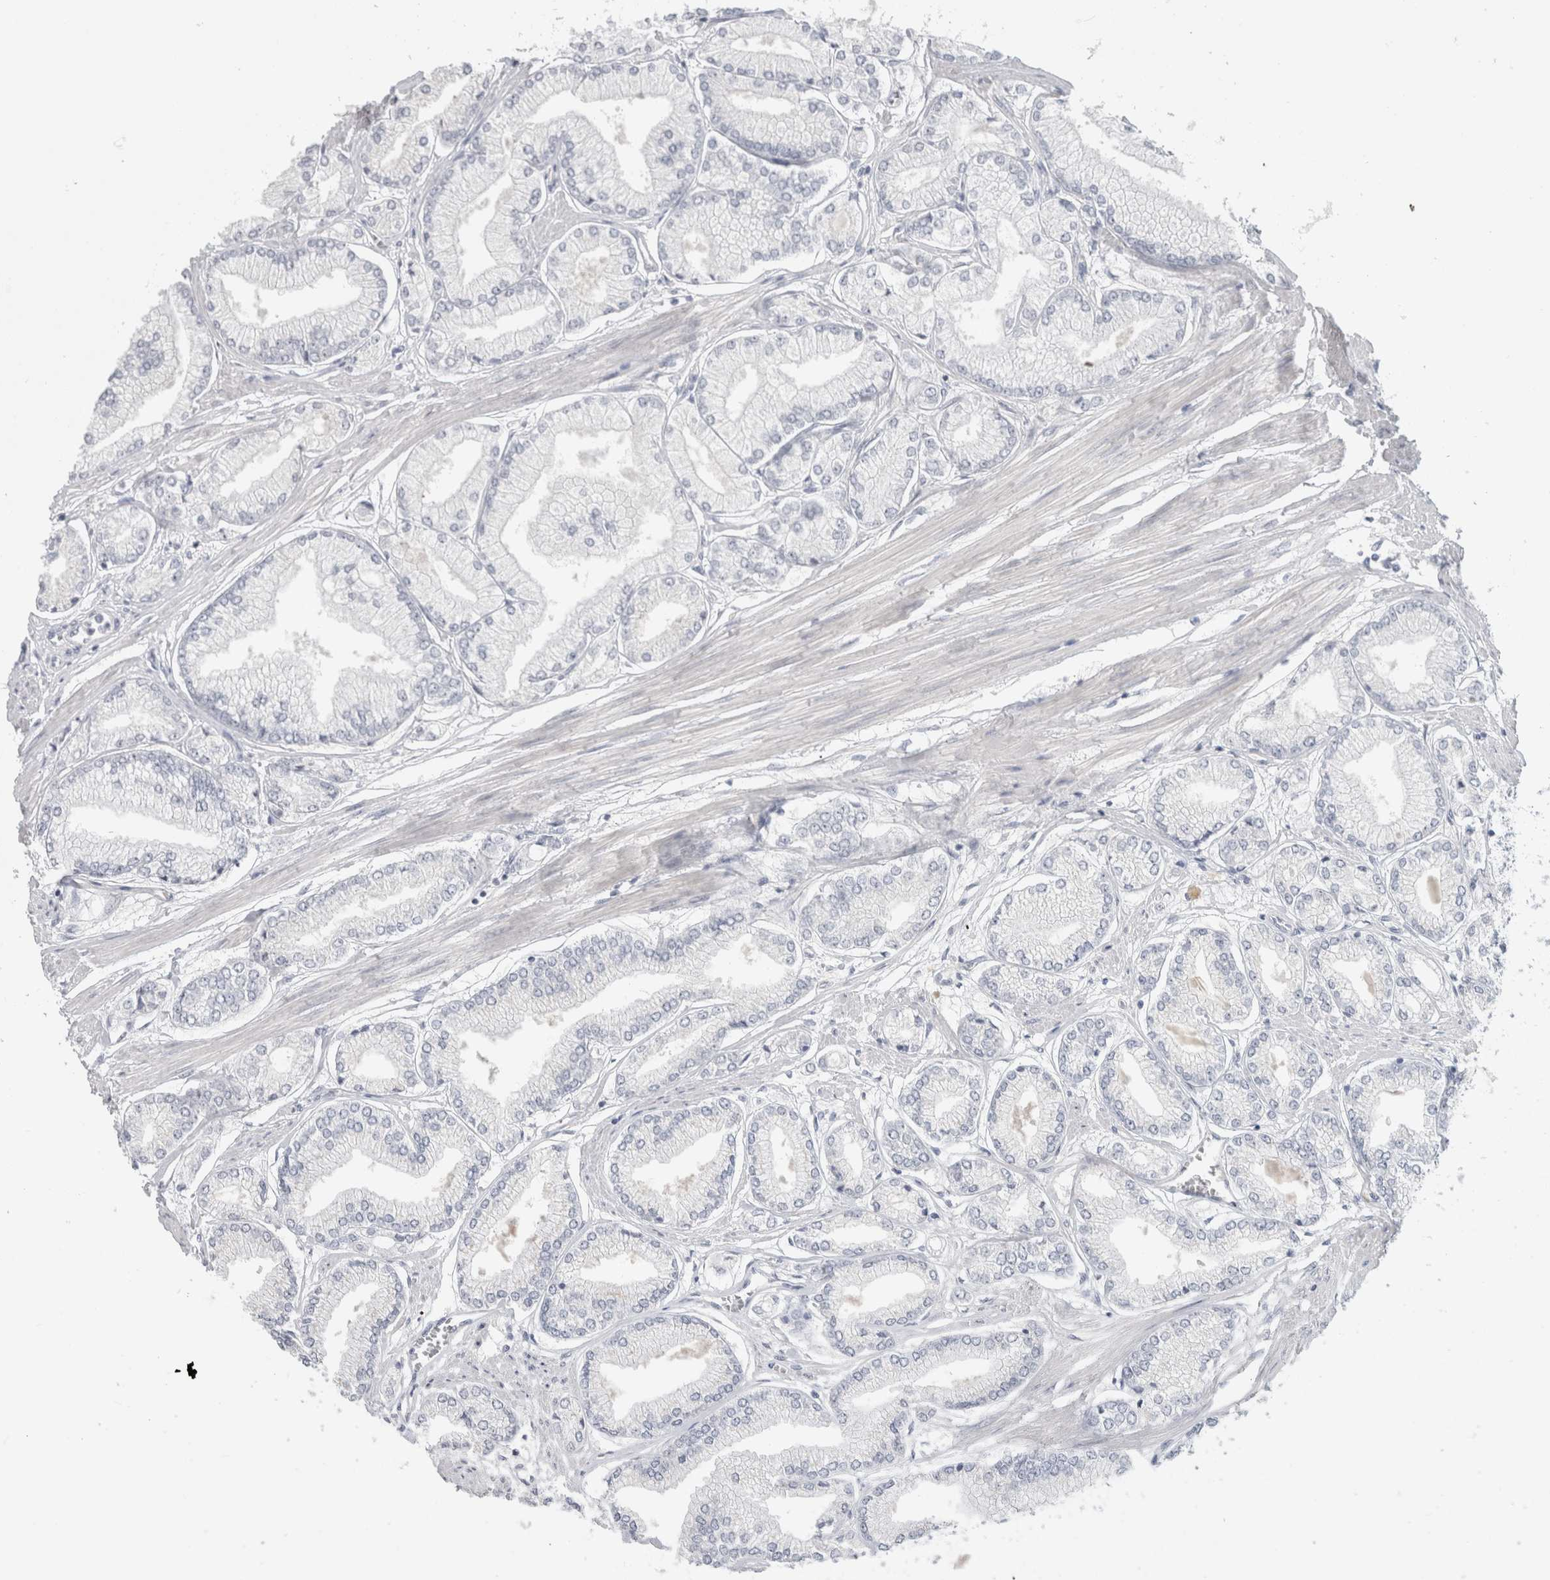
{"staining": {"intensity": "negative", "quantity": "none", "location": "none"}, "tissue": "prostate cancer", "cell_type": "Tumor cells", "image_type": "cancer", "snomed": [{"axis": "morphology", "description": "Adenocarcinoma, Low grade"}, {"axis": "topography", "description": "Prostate"}], "caption": "The immunohistochemistry histopathology image has no significant staining in tumor cells of prostate adenocarcinoma (low-grade) tissue.", "gene": "FMR1NB", "patient": {"sex": "male", "age": 52}}